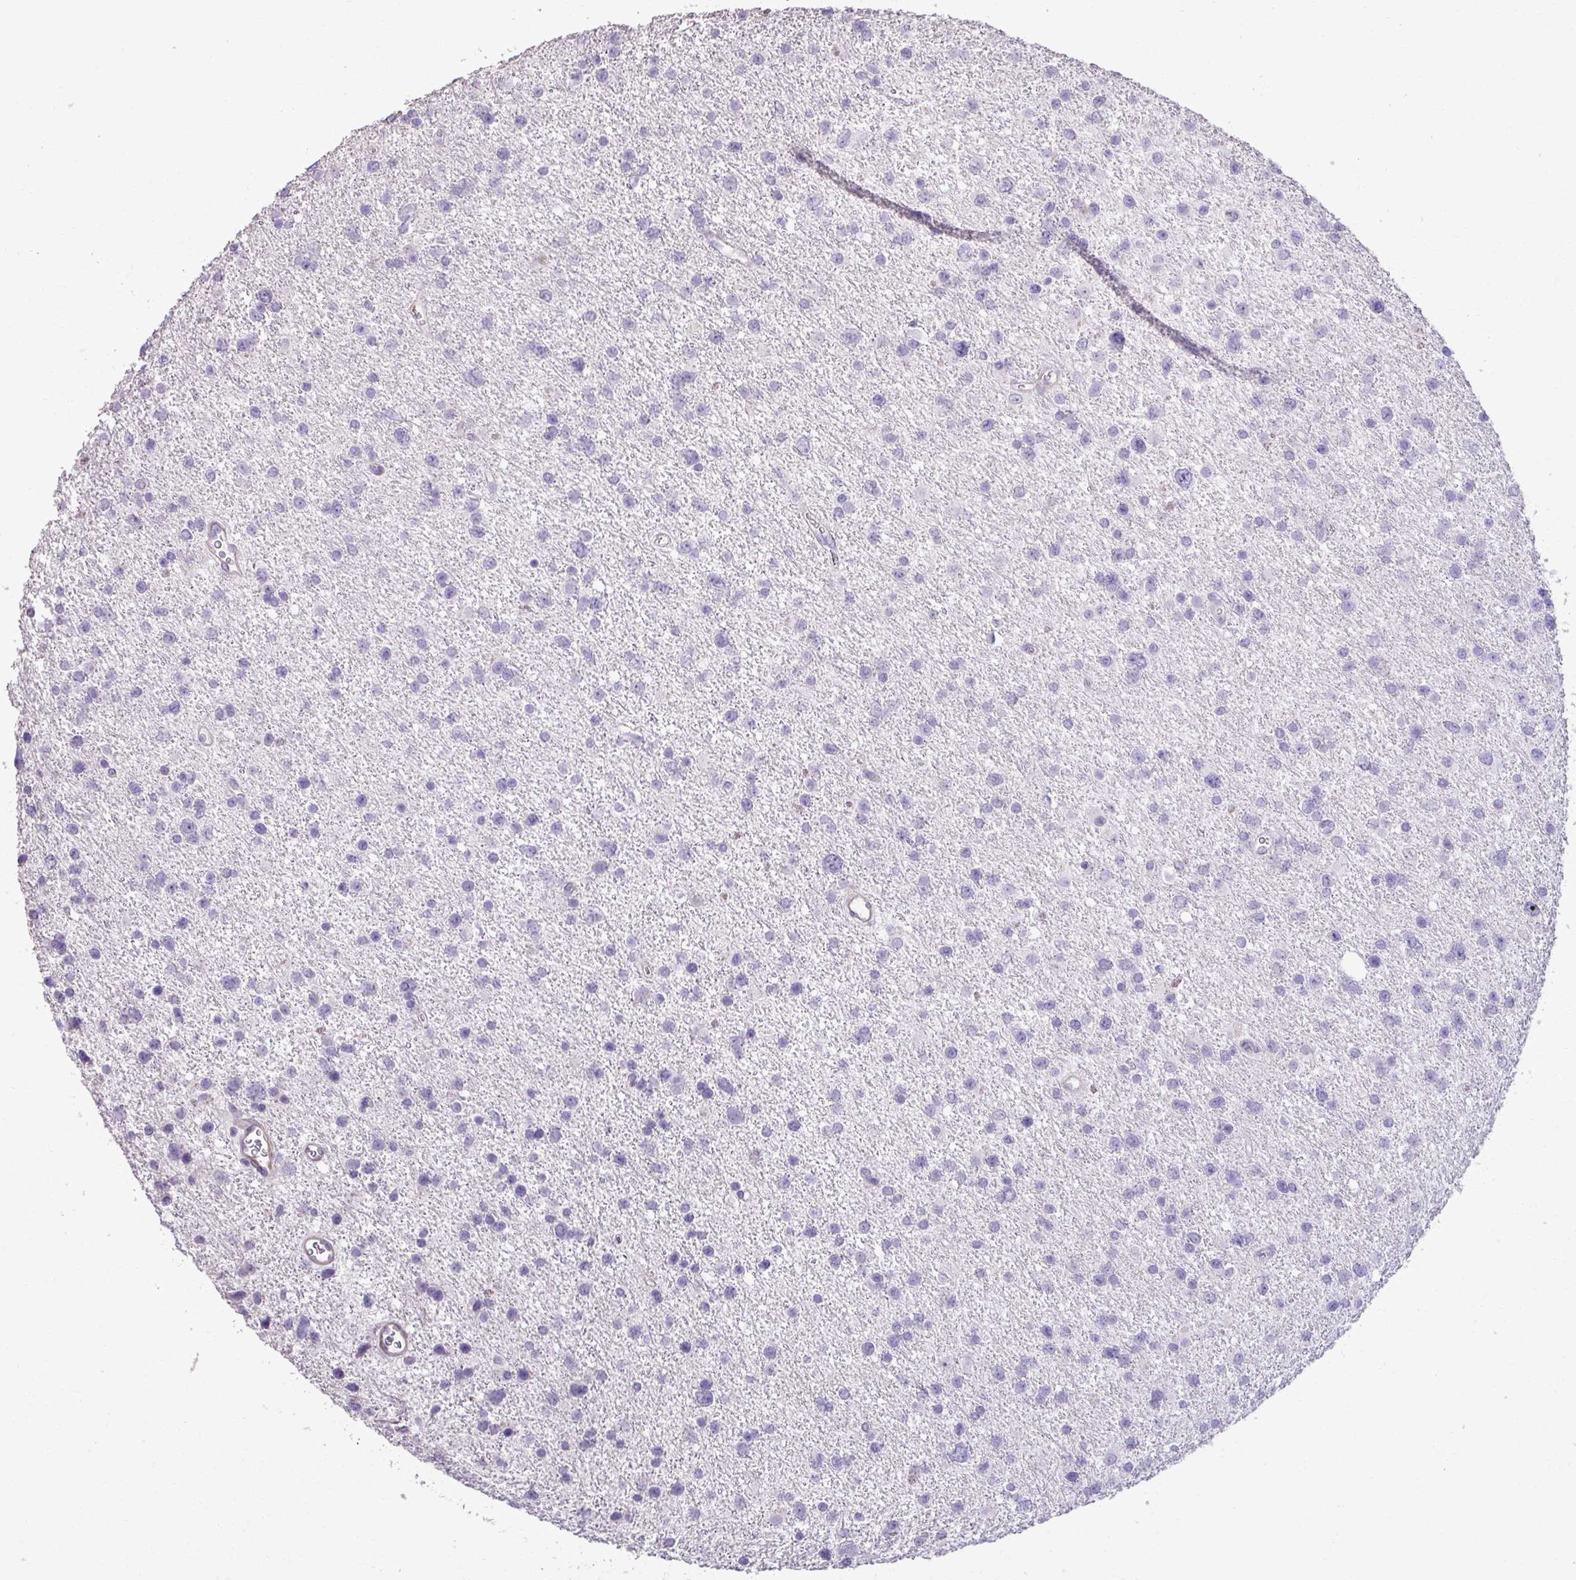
{"staining": {"intensity": "negative", "quantity": "none", "location": "none"}, "tissue": "glioma", "cell_type": "Tumor cells", "image_type": "cancer", "snomed": [{"axis": "morphology", "description": "Glioma, malignant, Low grade"}, {"axis": "topography", "description": "Brain"}], "caption": "There is no significant expression in tumor cells of malignant glioma (low-grade).", "gene": "SLC30A3", "patient": {"sex": "female", "age": 55}}